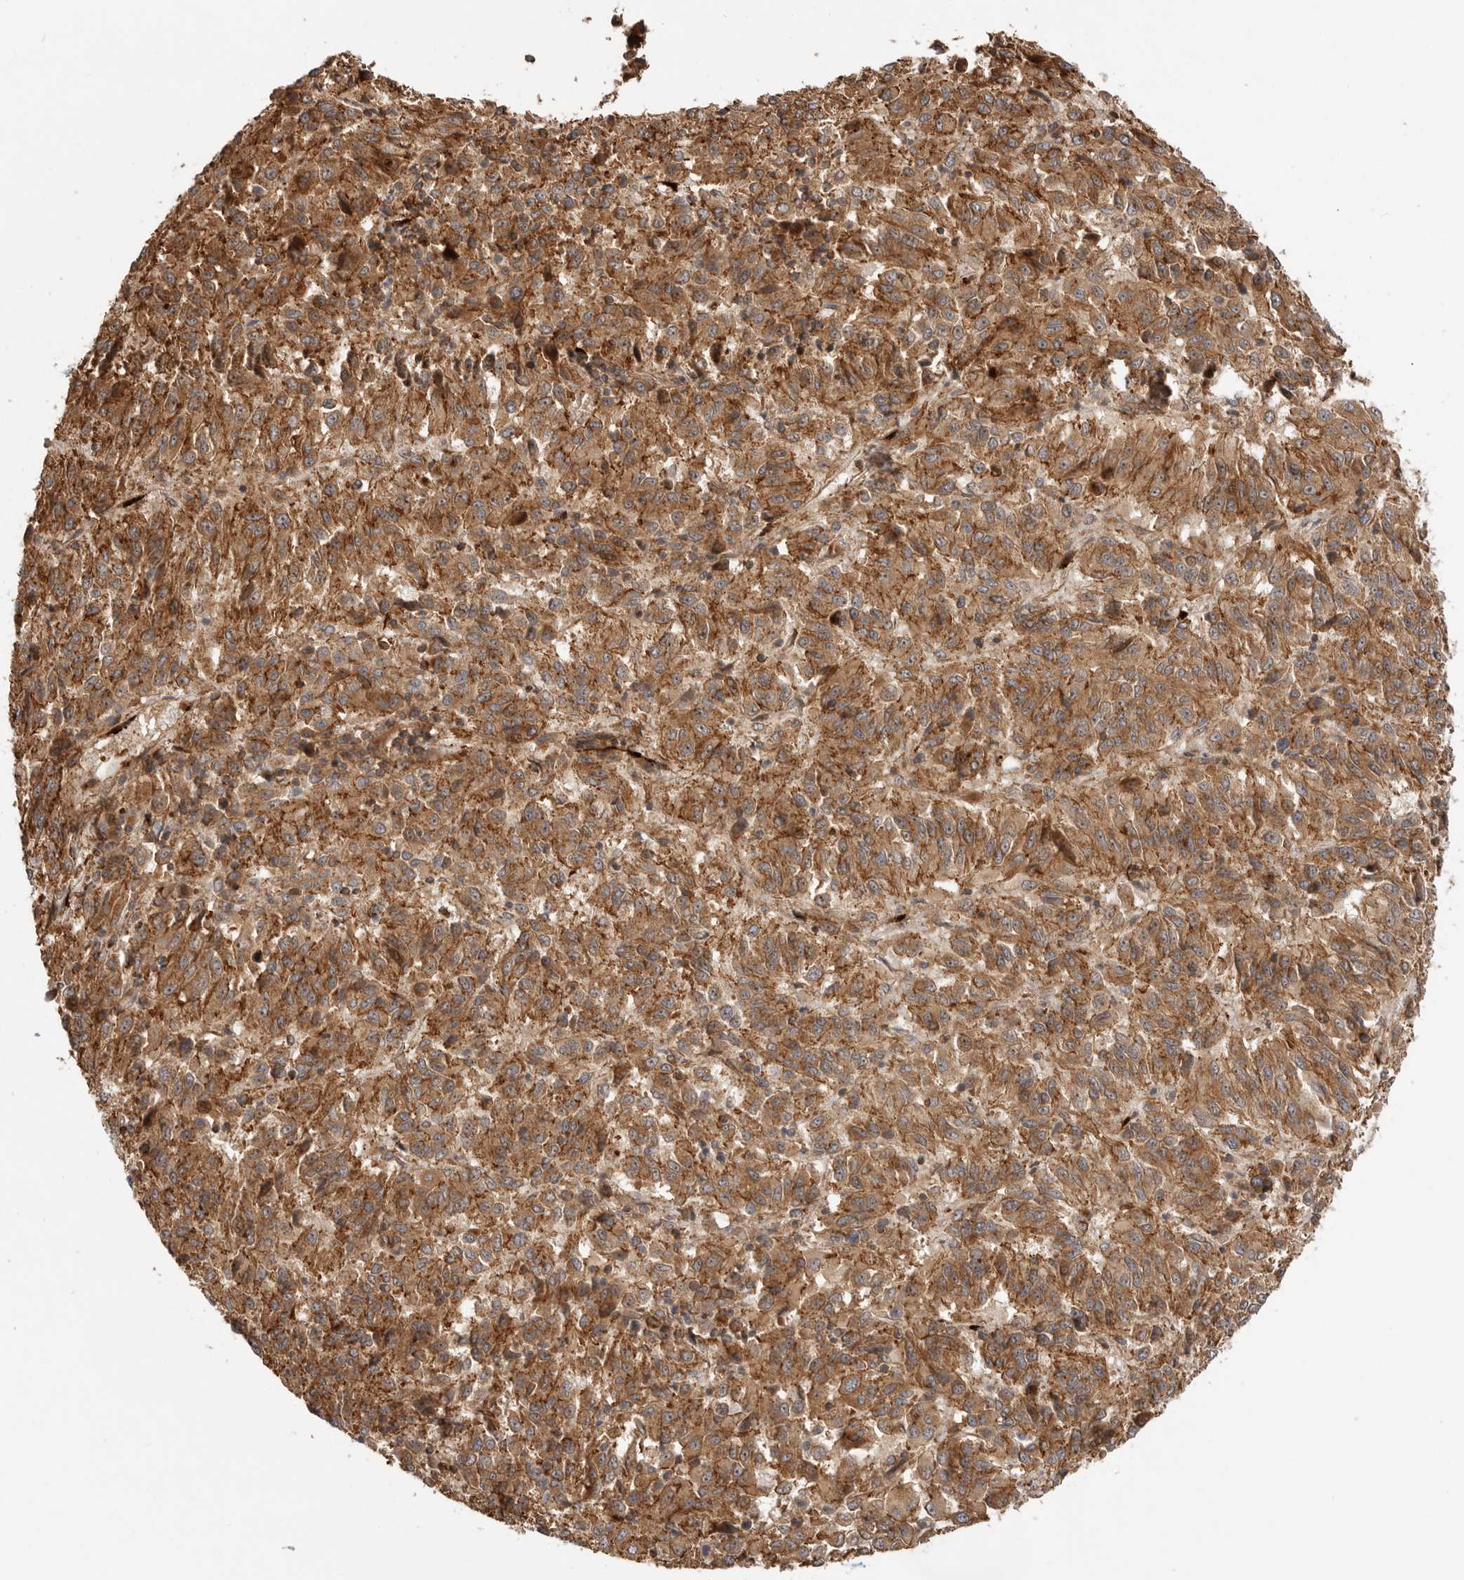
{"staining": {"intensity": "moderate", "quantity": ">75%", "location": "cytoplasmic/membranous"}, "tissue": "melanoma", "cell_type": "Tumor cells", "image_type": "cancer", "snomed": [{"axis": "morphology", "description": "Malignant melanoma, Metastatic site"}, {"axis": "topography", "description": "Lung"}], "caption": "This is a micrograph of immunohistochemistry (IHC) staining of melanoma, which shows moderate staining in the cytoplasmic/membranous of tumor cells.", "gene": "GPATCH2", "patient": {"sex": "male", "age": 64}}